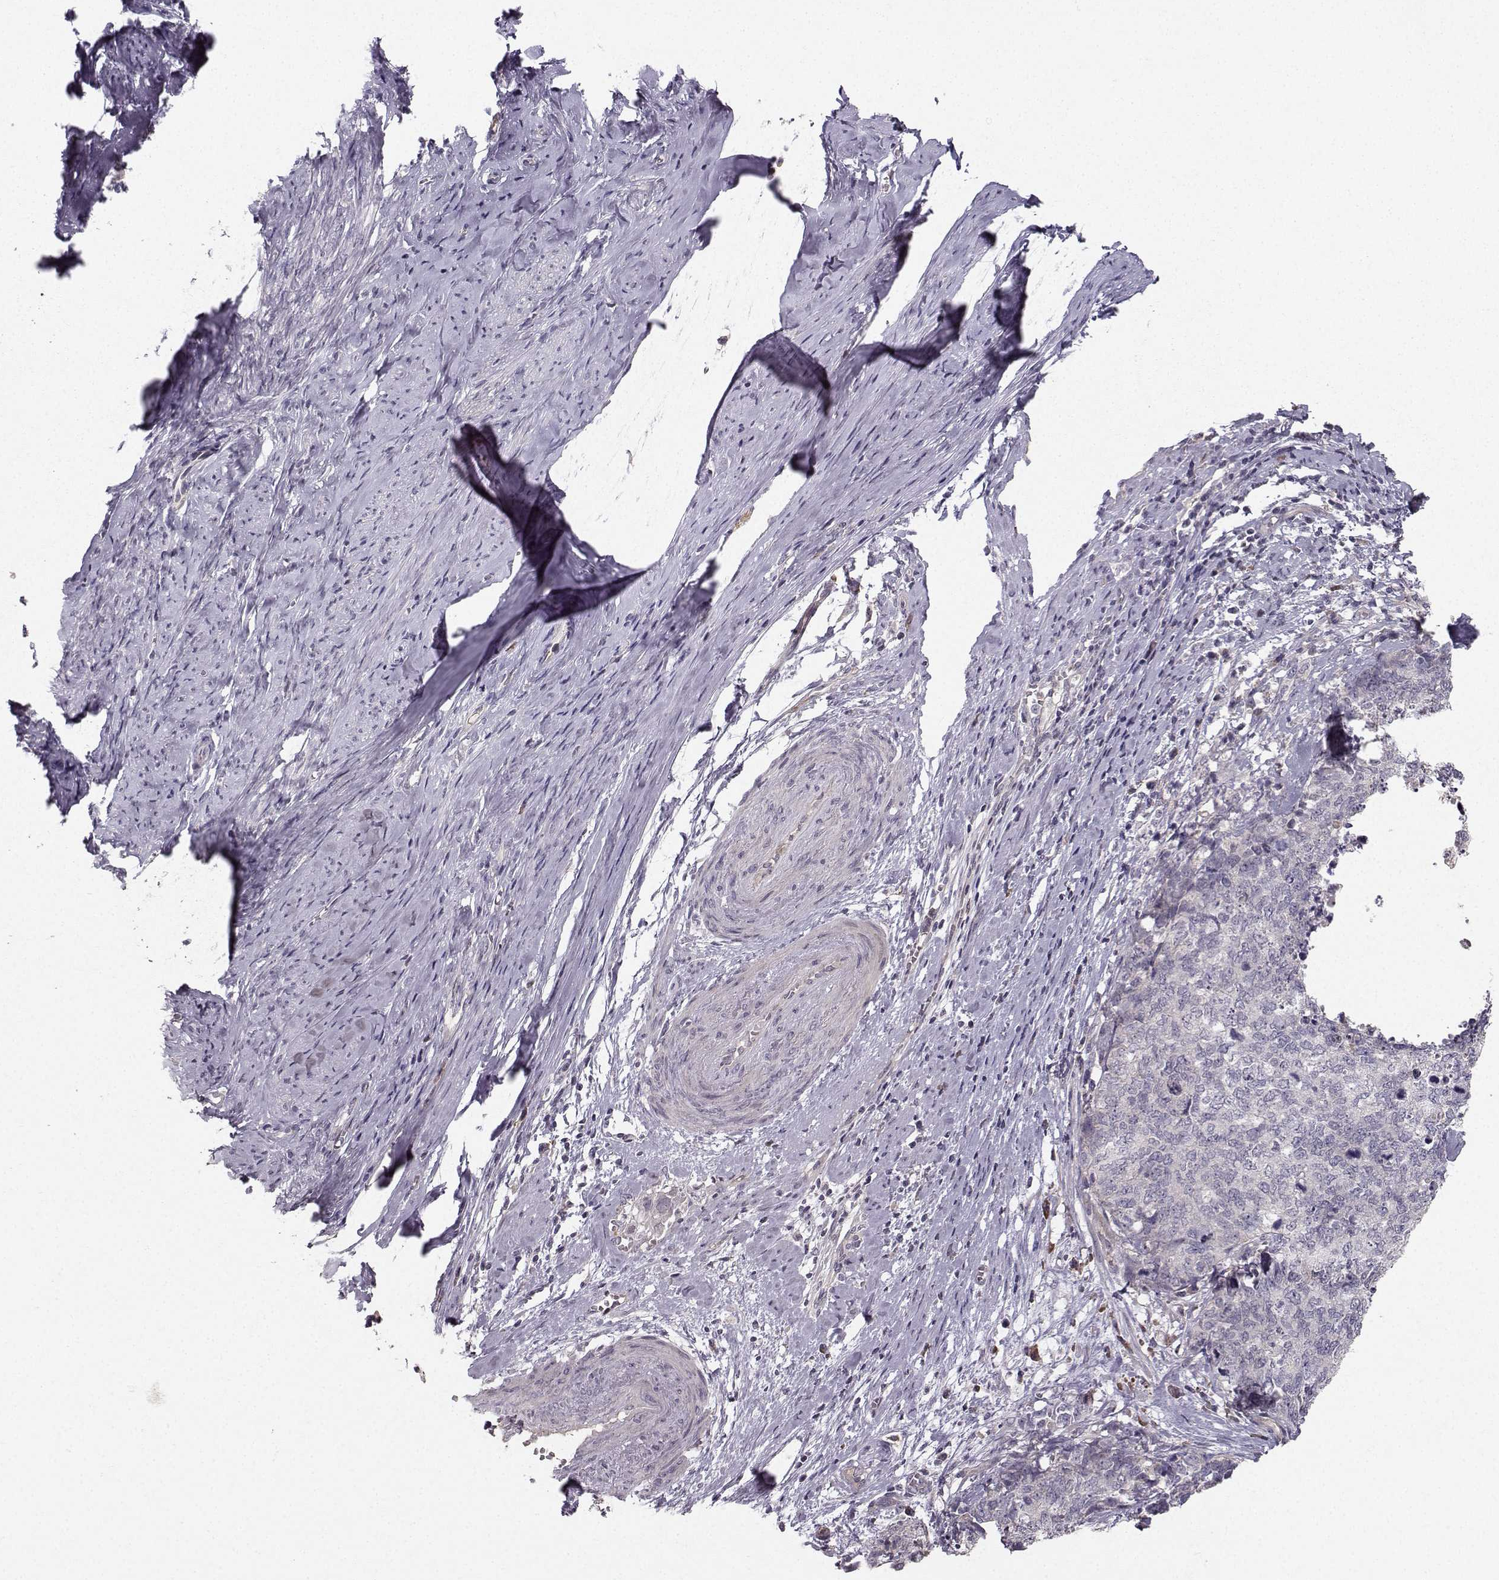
{"staining": {"intensity": "negative", "quantity": "none", "location": "none"}, "tissue": "cervical cancer", "cell_type": "Tumor cells", "image_type": "cancer", "snomed": [{"axis": "morphology", "description": "Squamous cell carcinoma, NOS"}, {"axis": "topography", "description": "Cervix"}], "caption": "Protein analysis of cervical cancer reveals no significant expression in tumor cells.", "gene": "OPRD1", "patient": {"sex": "female", "age": 63}}